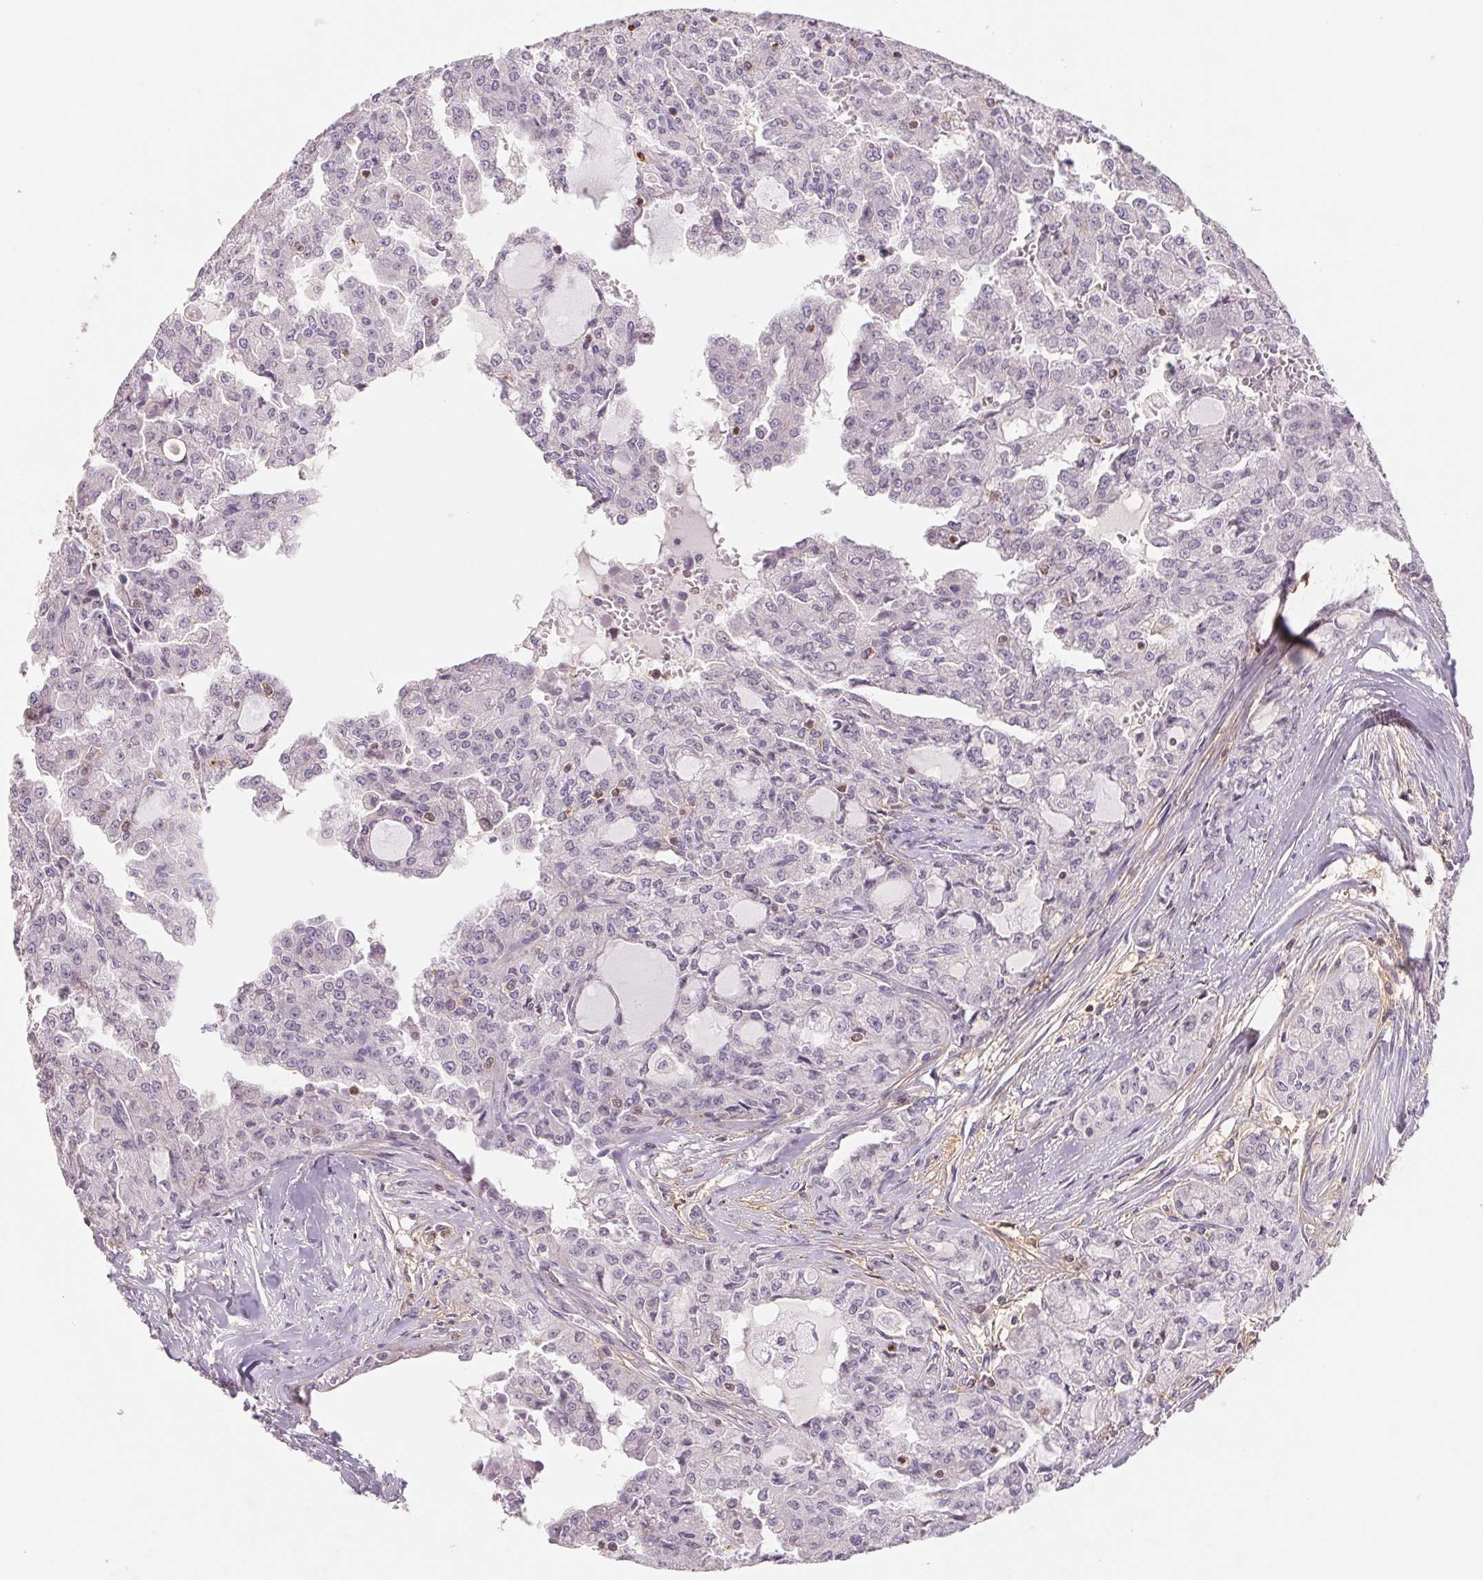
{"staining": {"intensity": "negative", "quantity": "none", "location": "none"}, "tissue": "head and neck cancer", "cell_type": "Tumor cells", "image_type": "cancer", "snomed": [{"axis": "morphology", "description": "Adenocarcinoma, NOS"}, {"axis": "topography", "description": "Head-Neck"}], "caption": "Immunohistochemical staining of human head and neck adenocarcinoma demonstrates no significant expression in tumor cells.", "gene": "KIF26A", "patient": {"sex": "male", "age": 64}}